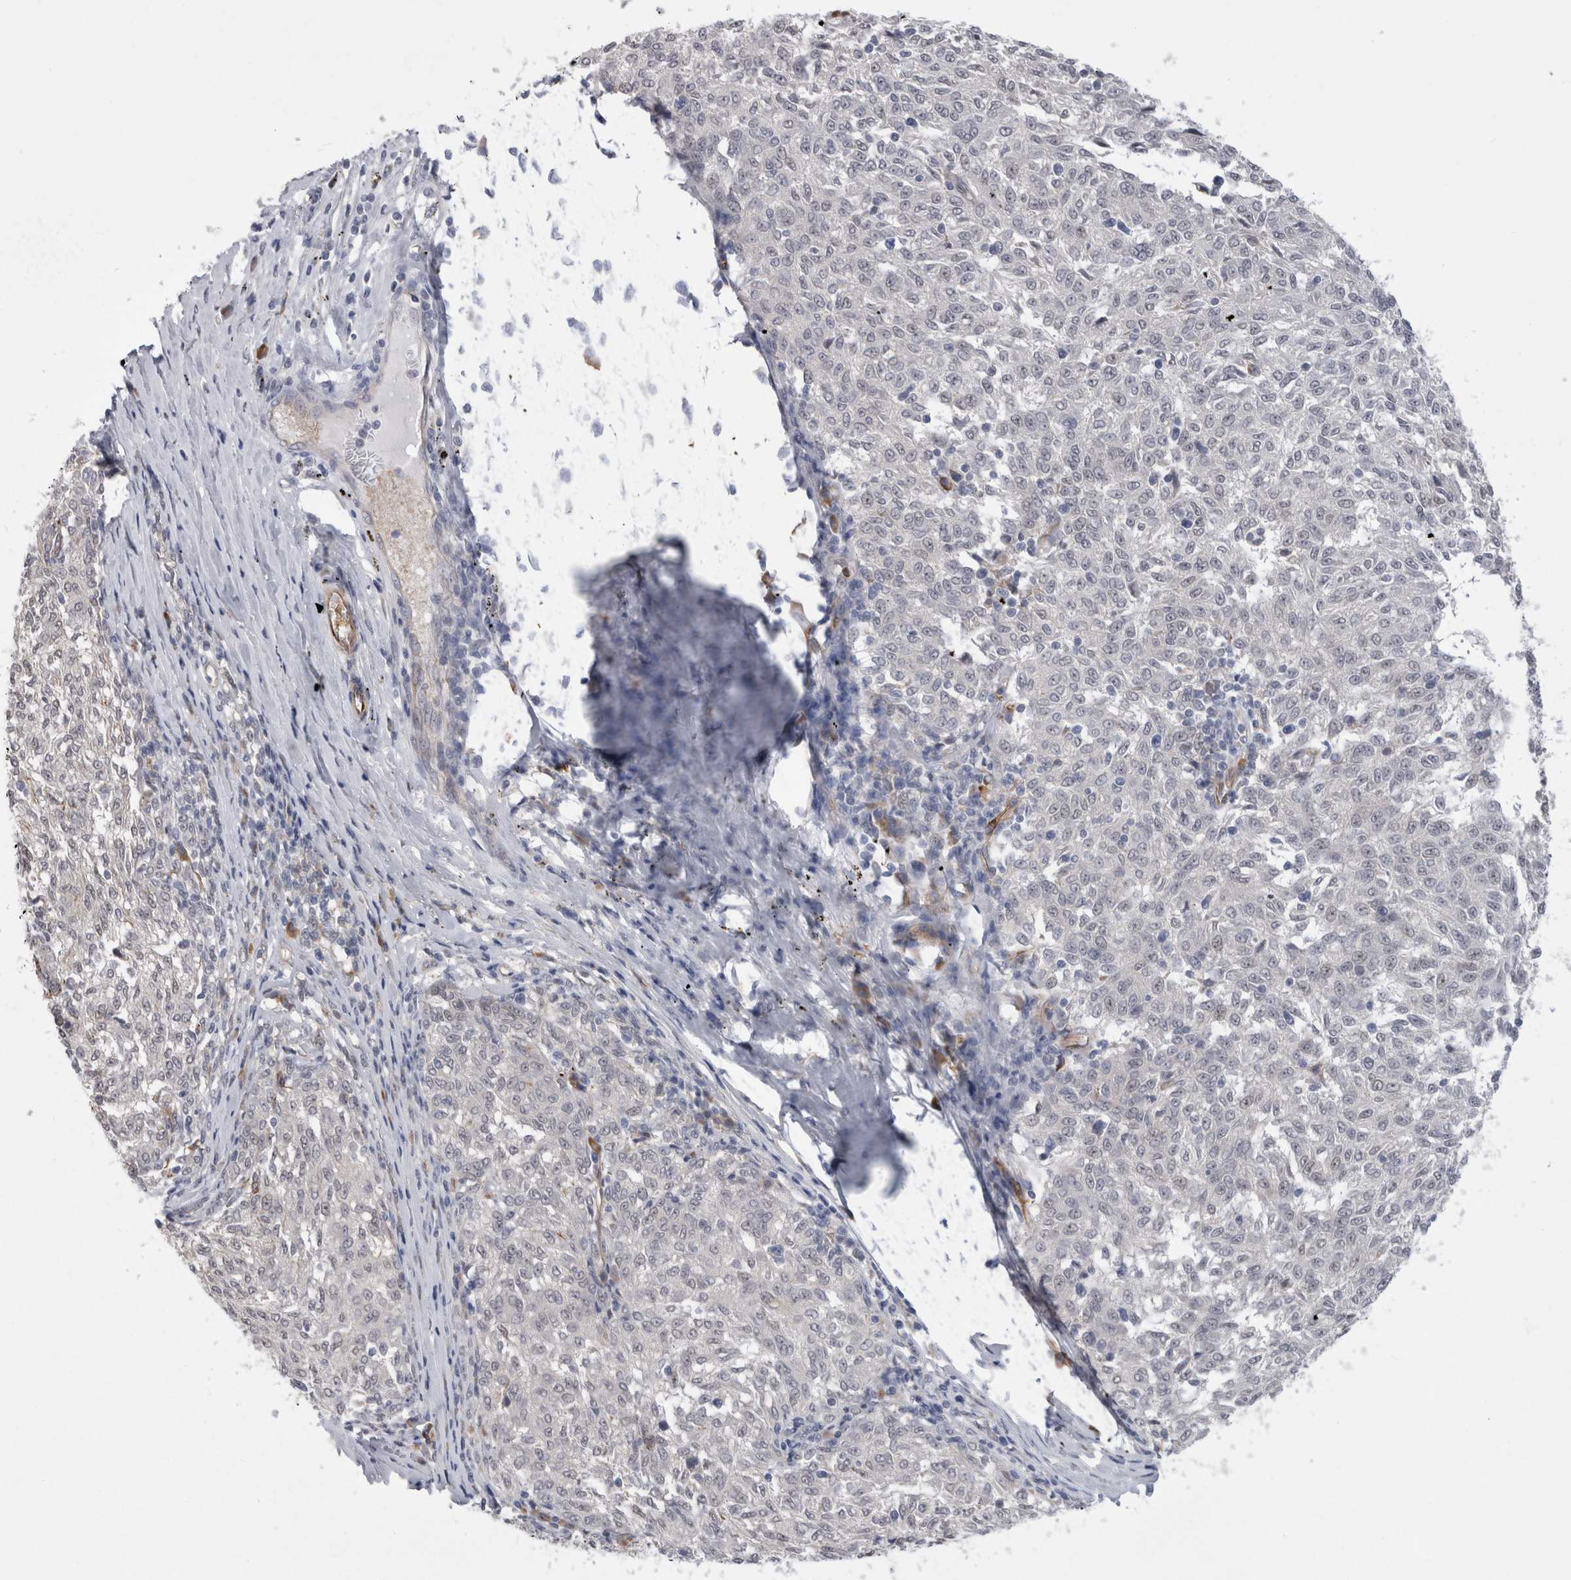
{"staining": {"intensity": "negative", "quantity": "none", "location": "none"}, "tissue": "melanoma", "cell_type": "Tumor cells", "image_type": "cancer", "snomed": [{"axis": "morphology", "description": "Malignant melanoma, NOS"}, {"axis": "topography", "description": "Skin"}], "caption": "A photomicrograph of human melanoma is negative for staining in tumor cells. (Immunohistochemistry, brightfield microscopy, high magnification).", "gene": "FAM83H", "patient": {"sex": "female", "age": 72}}